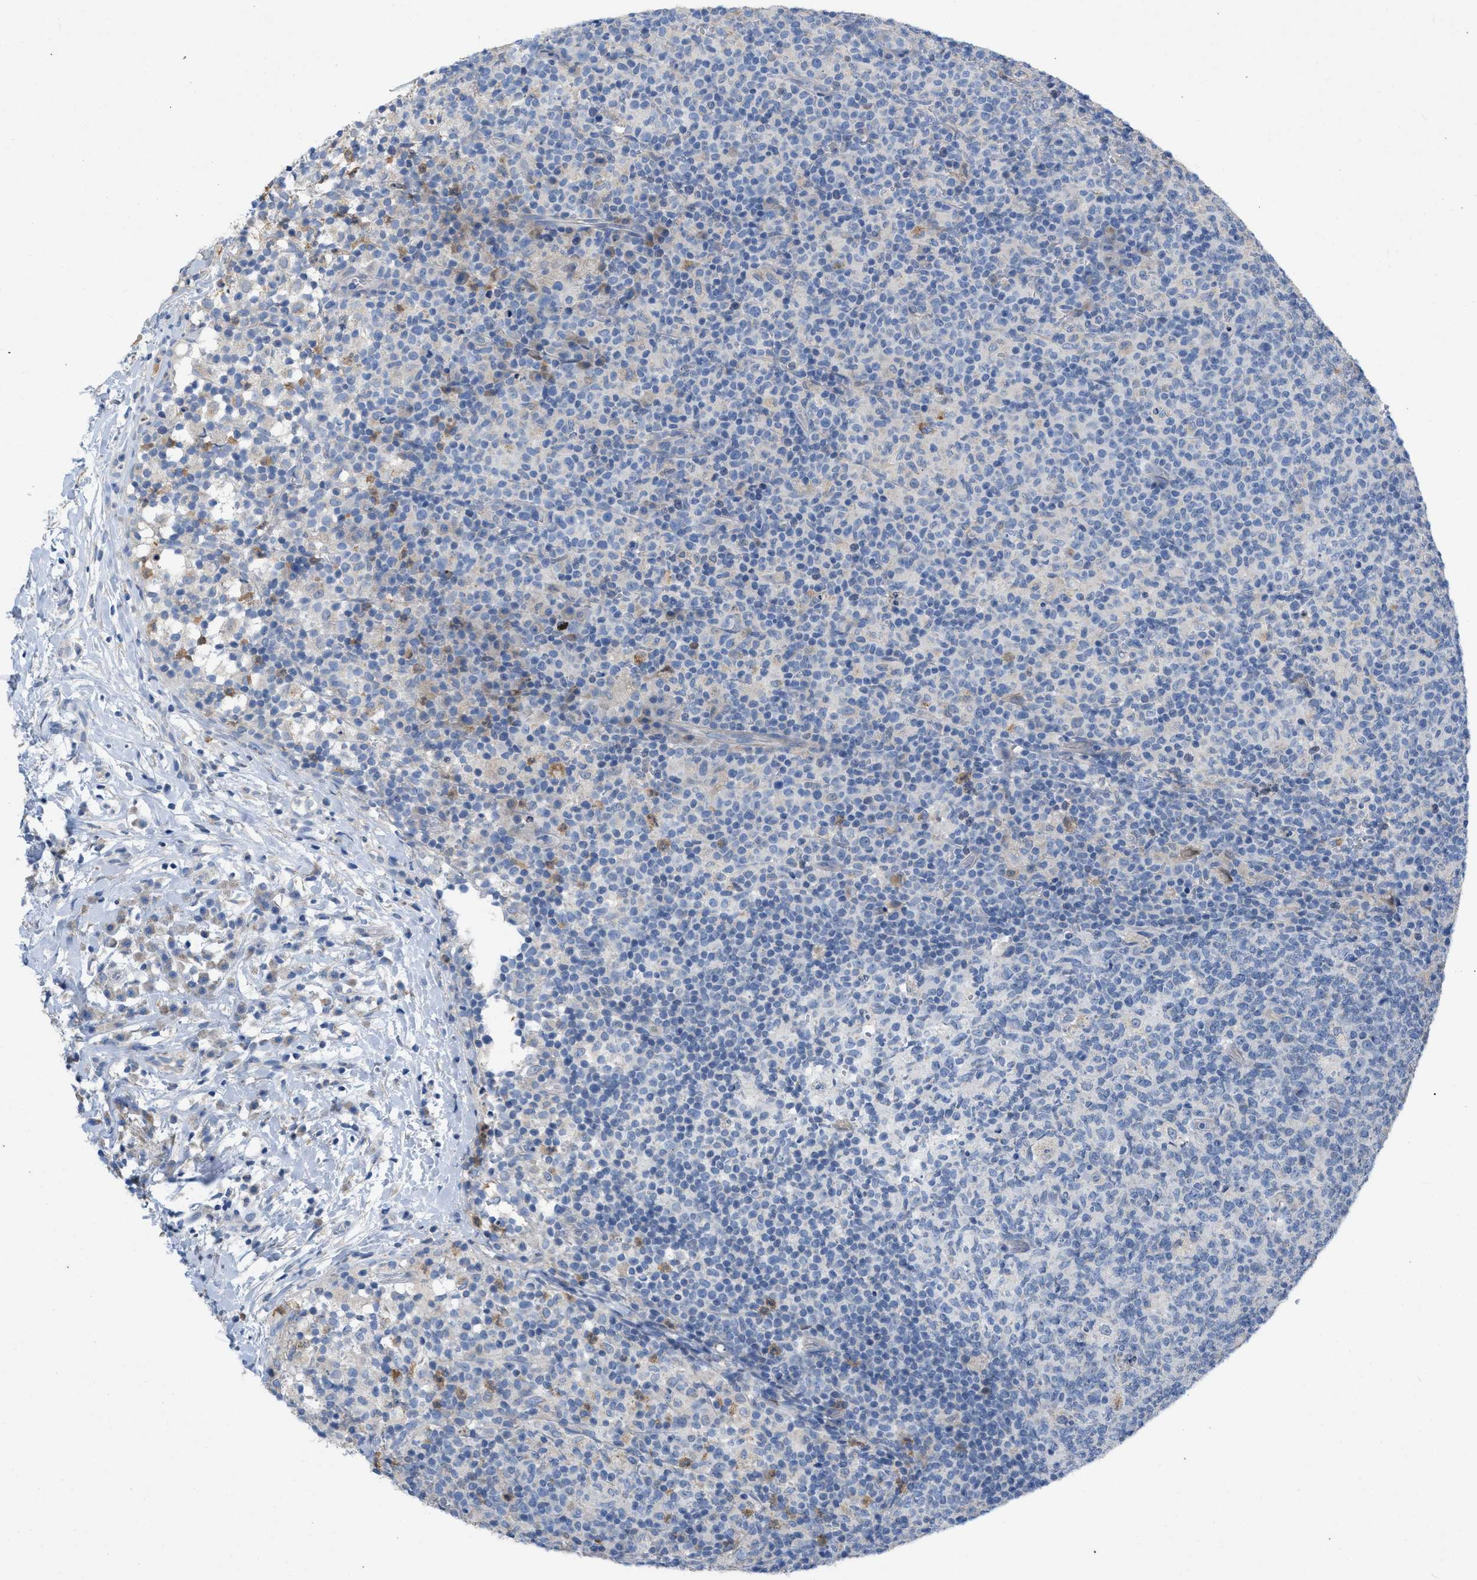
{"staining": {"intensity": "negative", "quantity": "none", "location": "none"}, "tissue": "lymph node", "cell_type": "Germinal center cells", "image_type": "normal", "snomed": [{"axis": "morphology", "description": "Normal tissue, NOS"}, {"axis": "morphology", "description": "Inflammation, NOS"}, {"axis": "topography", "description": "Lymph node"}], "caption": "This is an immunohistochemistry (IHC) photomicrograph of unremarkable lymph node. There is no positivity in germinal center cells.", "gene": "PLPPR5", "patient": {"sex": "male", "age": 55}}